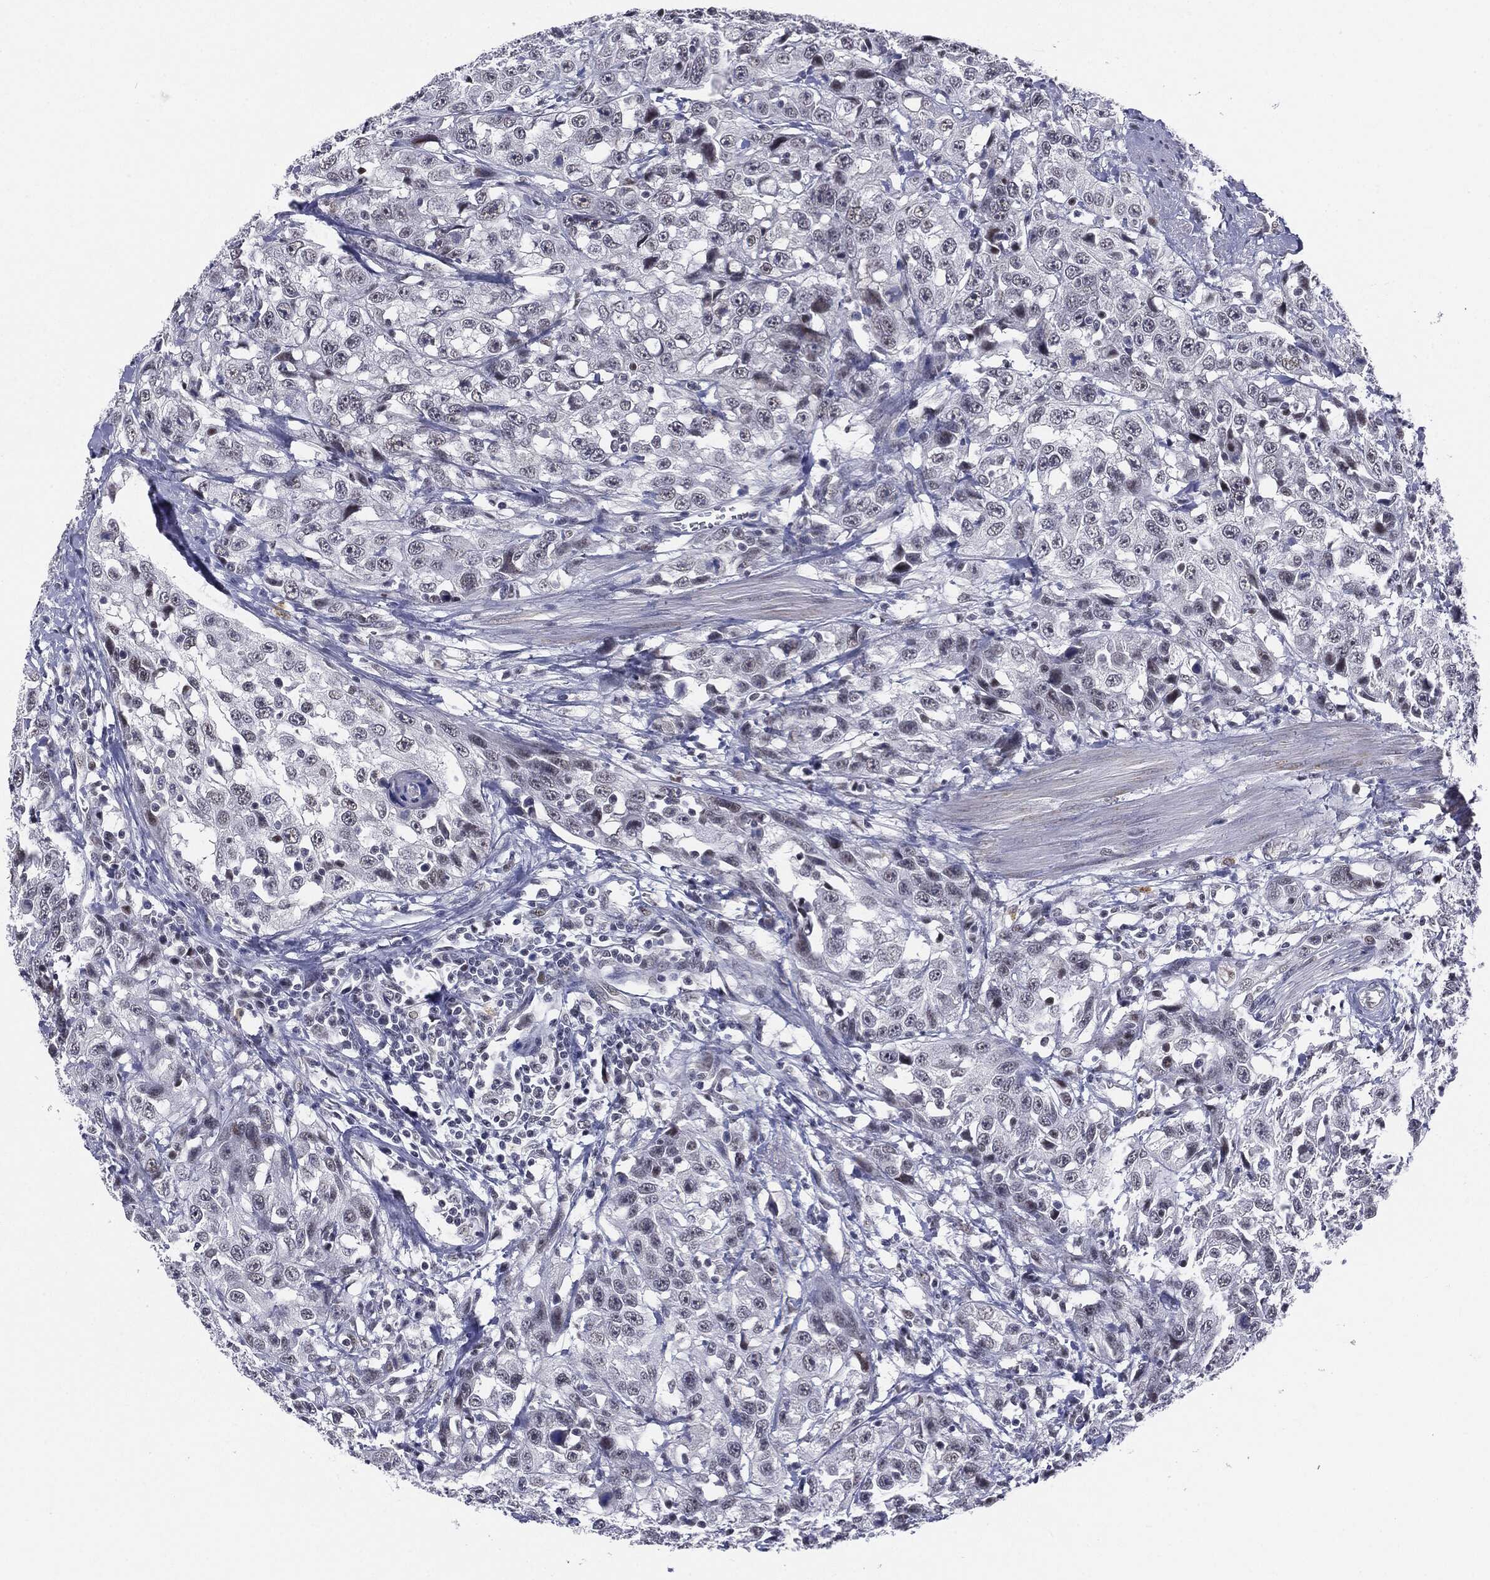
{"staining": {"intensity": "negative", "quantity": "none", "location": "none"}, "tissue": "urothelial cancer", "cell_type": "Tumor cells", "image_type": "cancer", "snomed": [{"axis": "morphology", "description": "Urothelial carcinoma, NOS"}, {"axis": "morphology", "description": "Urothelial carcinoma, High grade"}, {"axis": "topography", "description": "Urinary bladder"}], "caption": "Immunohistochemistry (IHC) image of neoplastic tissue: human urothelial cancer stained with DAB reveals no significant protein staining in tumor cells. Brightfield microscopy of IHC stained with DAB (brown) and hematoxylin (blue), captured at high magnification.", "gene": "SLC5A5", "patient": {"sex": "female", "age": 73}}